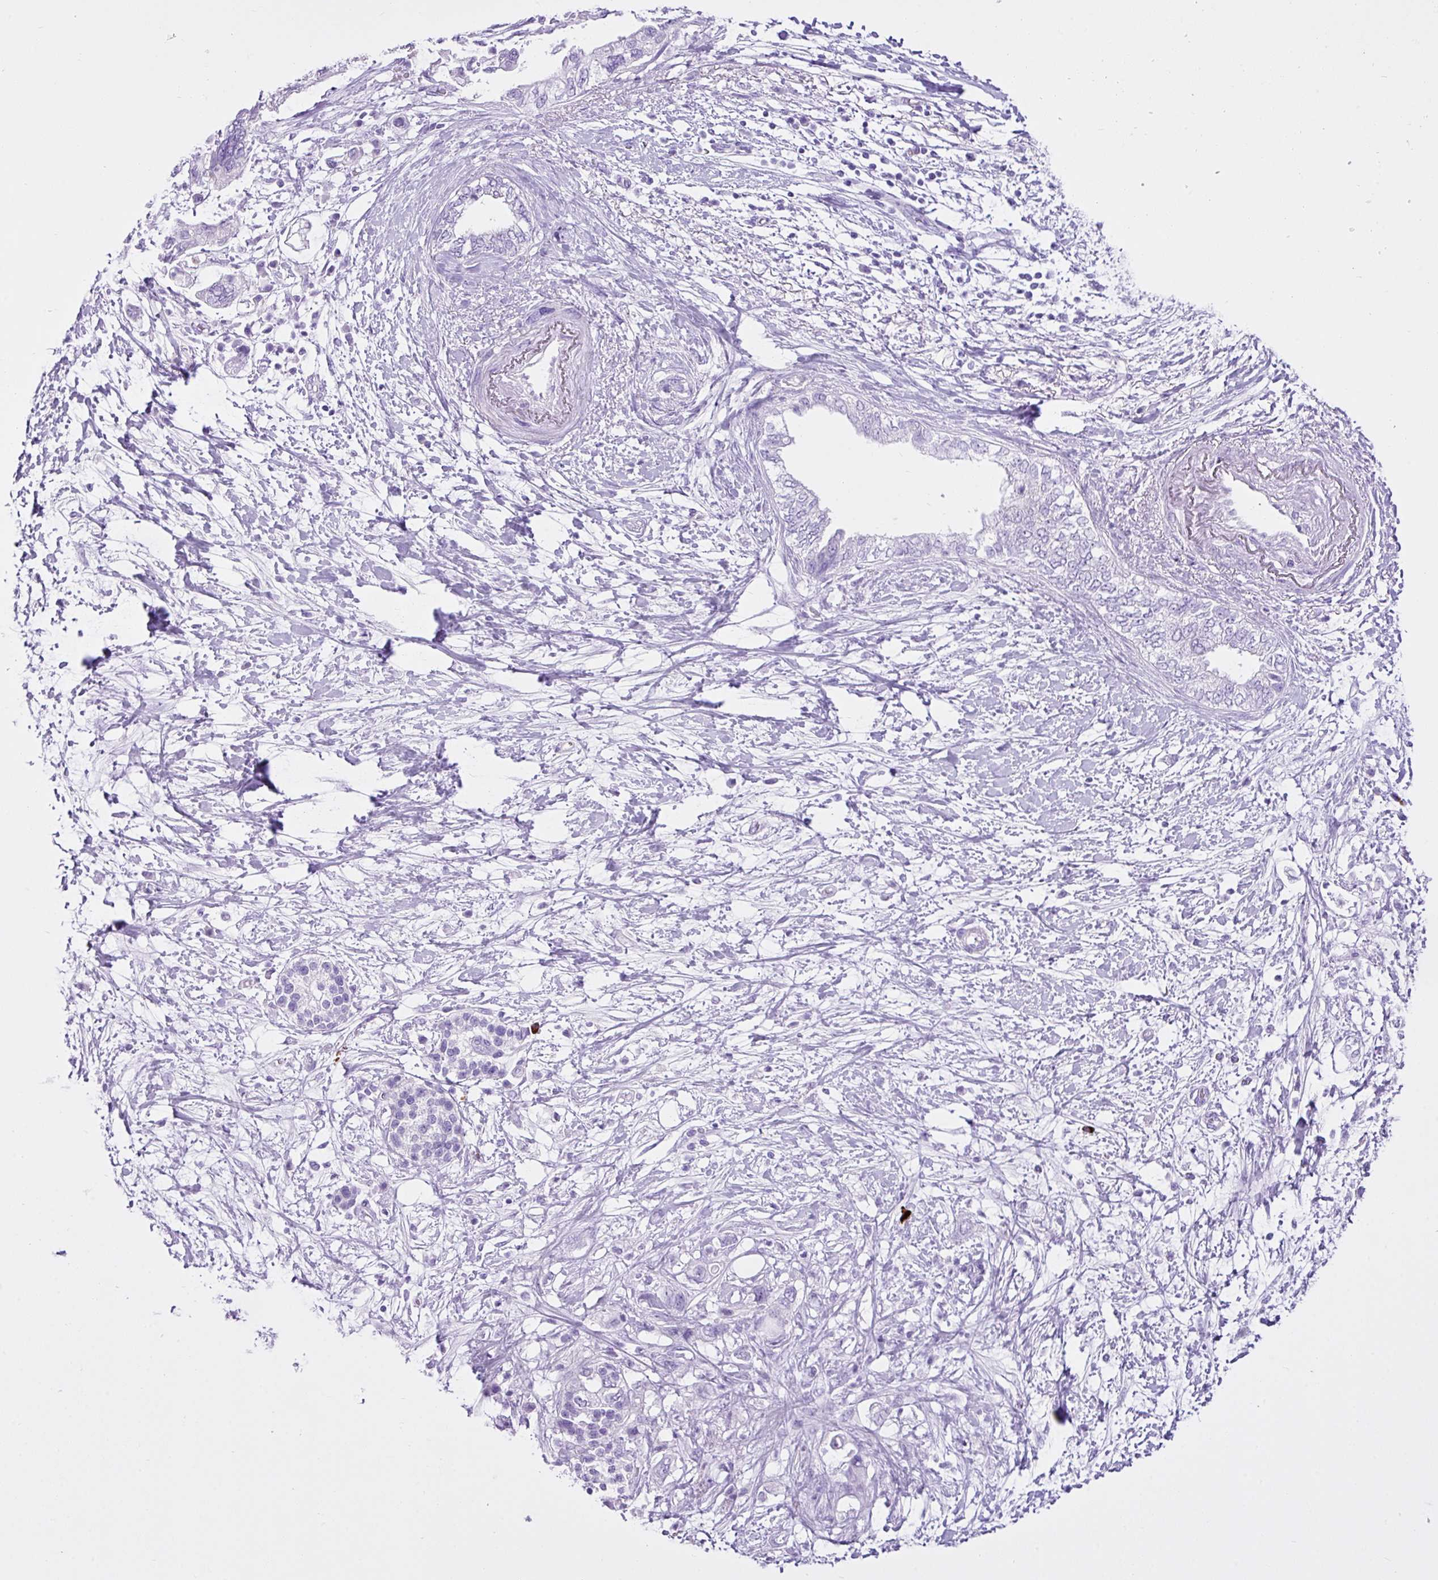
{"staining": {"intensity": "negative", "quantity": "none", "location": "none"}, "tissue": "pancreatic cancer", "cell_type": "Tumor cells", "image_type": "cancer", "snomed": [{"axis": "morphology", "description": "Adenocarcinoma, NOS"}, {"axis": "topography", "description": "Pancreas"}], "caption": "A high-resolution histopathology image shows immunohistochemistry (IHC) staining of pancreatic cancer (adenocarcinoma), which displays no significant staining in tumor cells.", "gene": "LILRB4", "patient": {"sex": "female", "age": 73}}